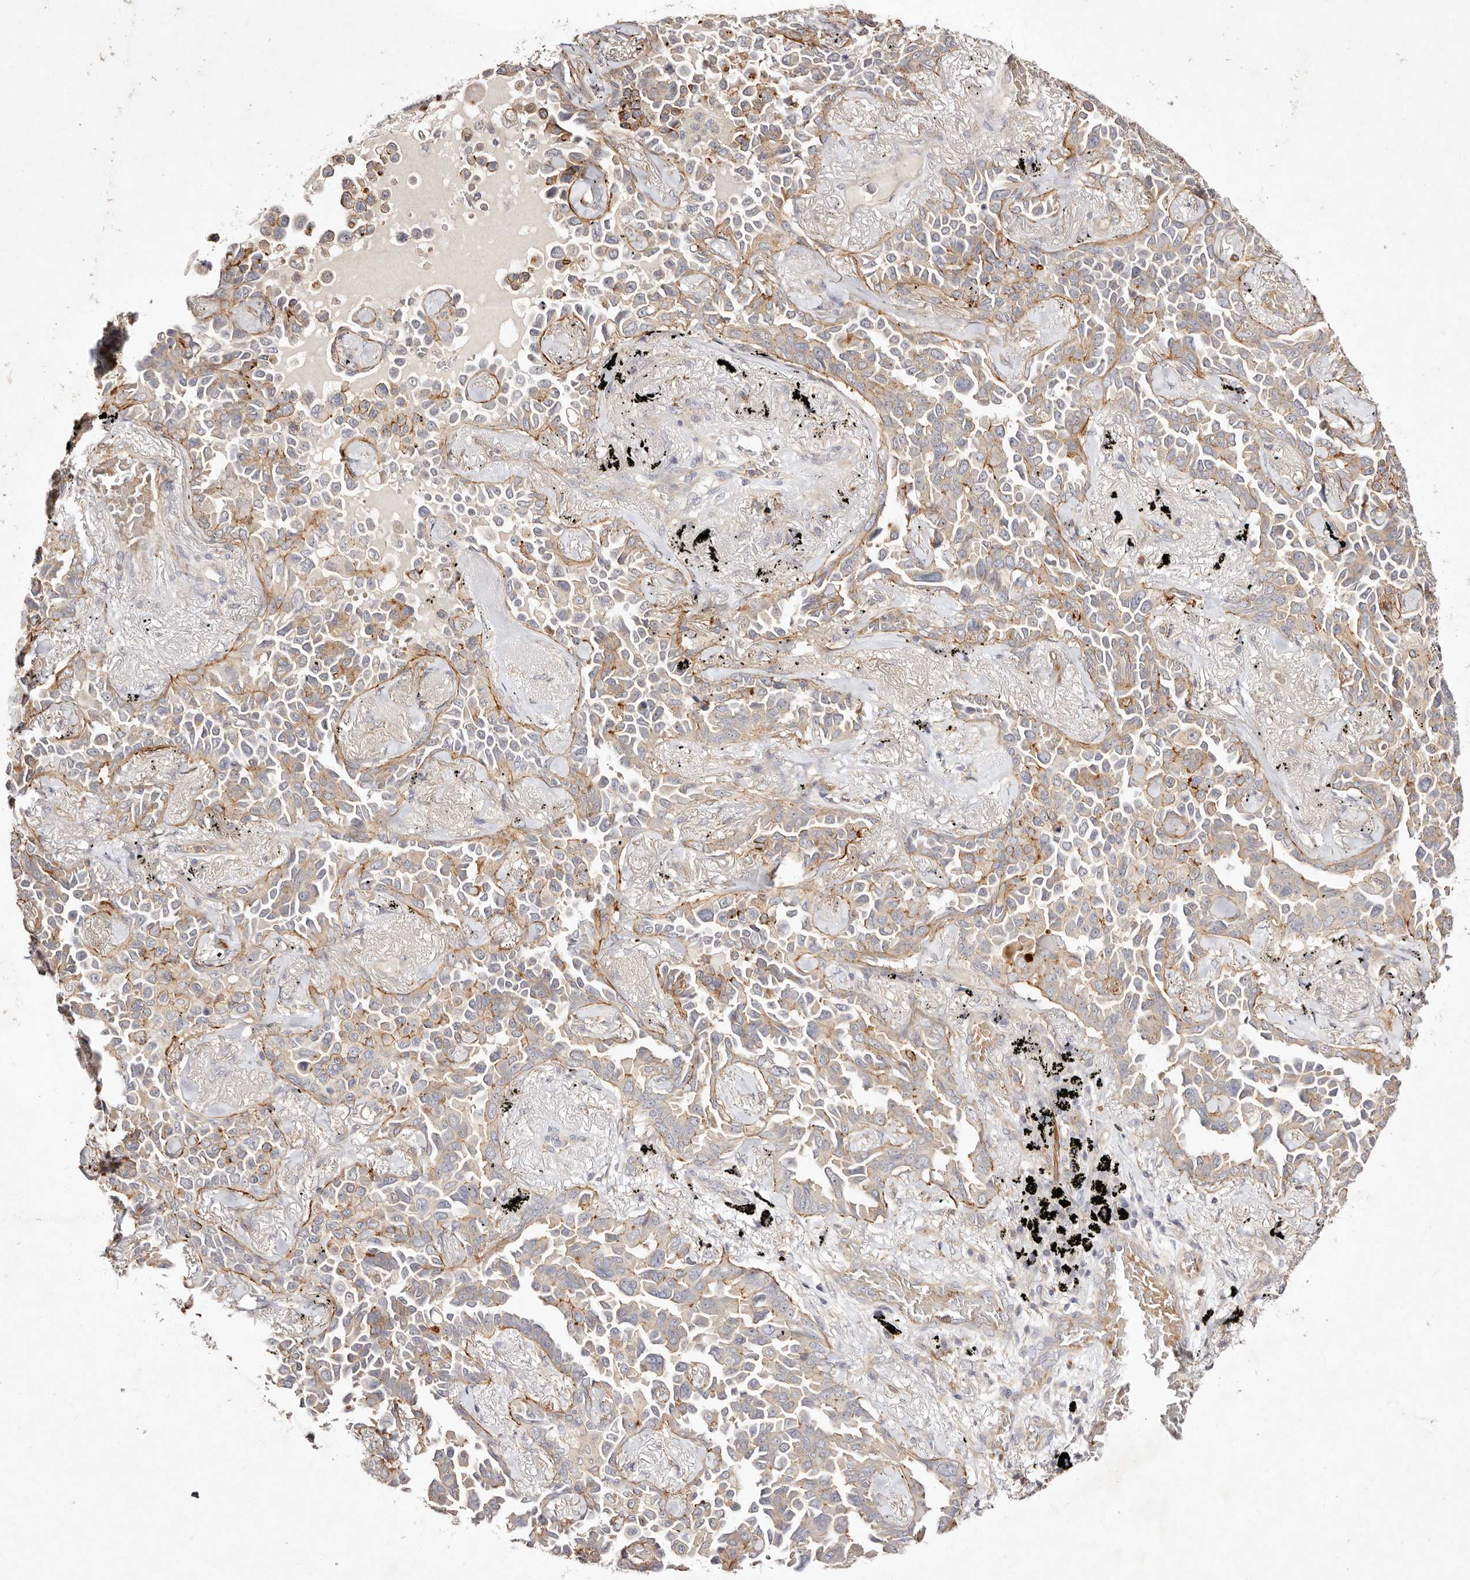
{"staining": {"intensity": "weak", "quantity": "<25%", "location": "cytoplasmic/membranous"}, "tissue": "lung cancer", "cell_type": "Tumor cells", "image_type": "cancer", "snomed": [{"axis": "morphology", "description": "Adenocarcinoma, NOS"}, {"axis": "topography", "description": "Lung"}], "caption": "Micrograph shows no significant protein positivity in tumor cells of lung cancer (adenocarcinoma).", "gene": "MTMR11", "patient": {"sex": "female", "age": 67}}